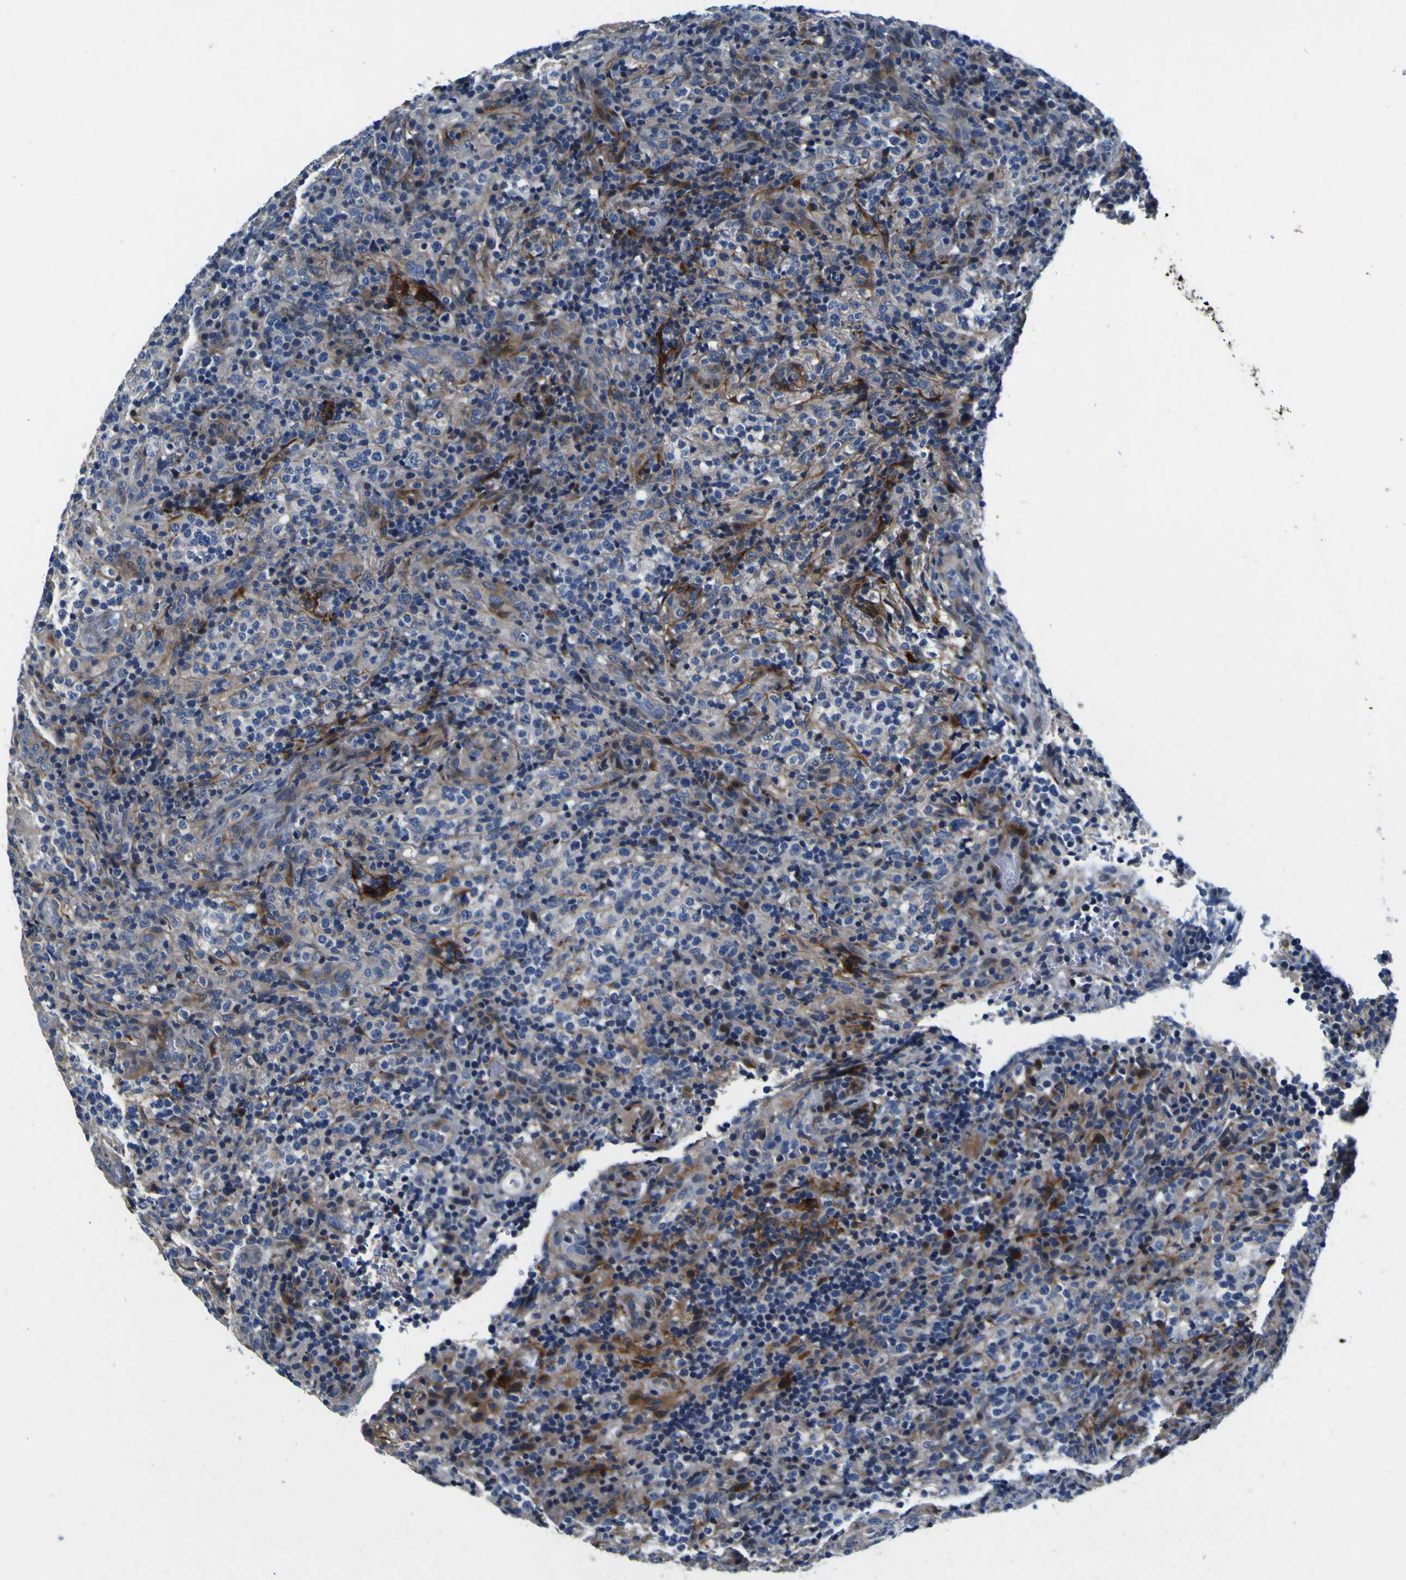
{"staining": {"intensity": "moderate", "quantity": "25%-75%", "location": "cytoplasmic/membranous"}, "tissue": "lymphoma", "cell_type": "Tumor cells", "image_type": "cancer", "snomed": [{"axis": "morphology", "description": "Malignant lymphoma, non-Hodgkin's type, High grade"}, {"axis": "topography", "description": "Lymph node"}], "caption": "IHC (DAB) staining of human lymphoma exhibits moderate cytoplasmic/membranous protein staining in about 25%-75% of tumor cells. Nuclei are stained in blue.", "gene": "AGAP3", "patient": {"sex": "female", "age": 76}}